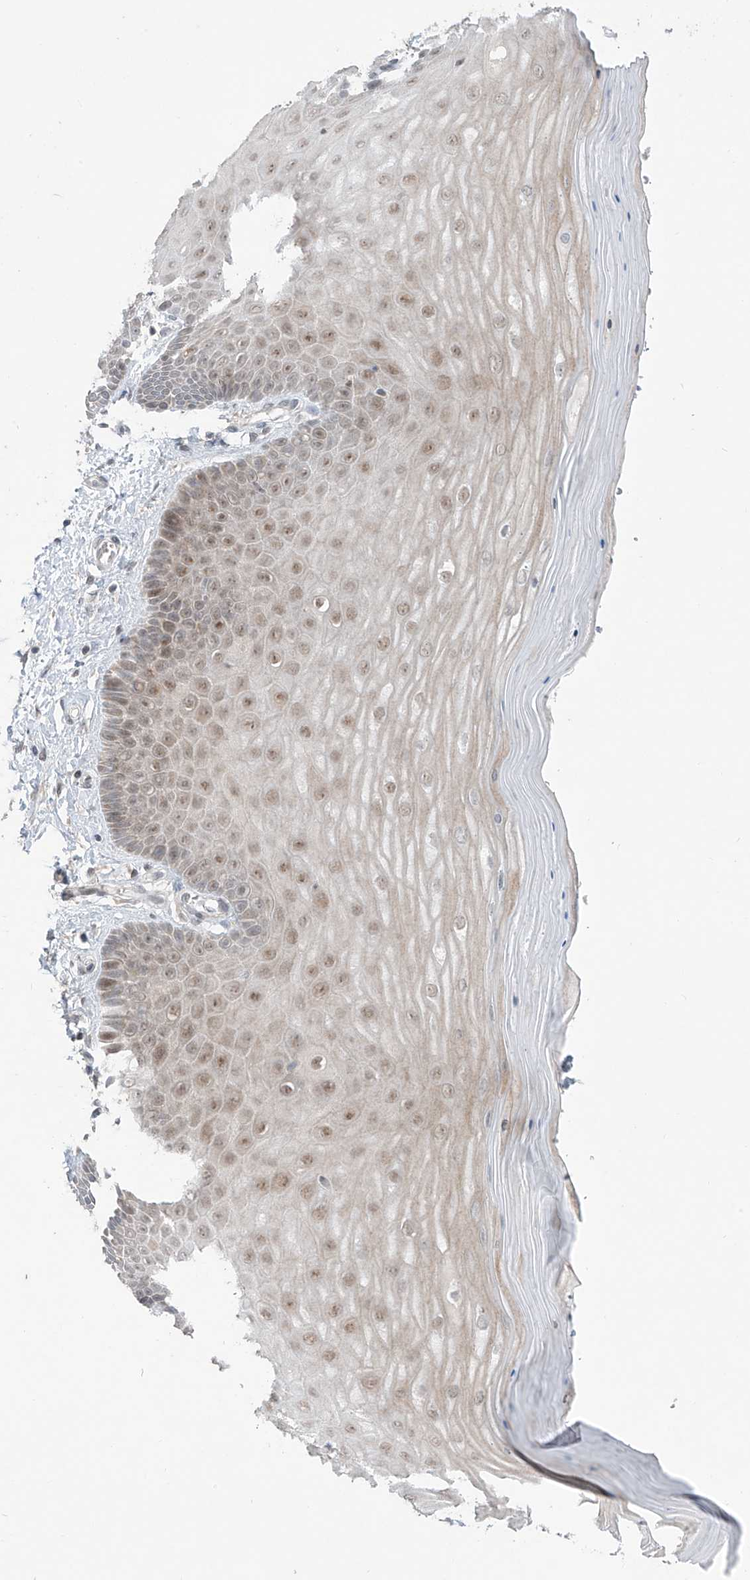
{"staining": {"intensity": "moderate", "quantity": "25%-75%", "location": "cytoplasmic/membranous,nuclear"}, "tissue": "cervix", "cell_type": "Glandular cells", "image_type": "normal", "snomed": [{"axis": "morphology", "description": "Normal tissue, NOS"}, {"axis": "topography", "description": "Cervix"}], "caption": "Immunohistochemistry (IHC) (DAB (3,3'-diaminobenzidine)) staining of benign cervix demonstrates moderate cytoplasmic/membranous,nuclear protein positivity in approximately 25%-75% of glandular cells.", "gene": "OGT", "patient": {"sex": "female", "age": 55}}